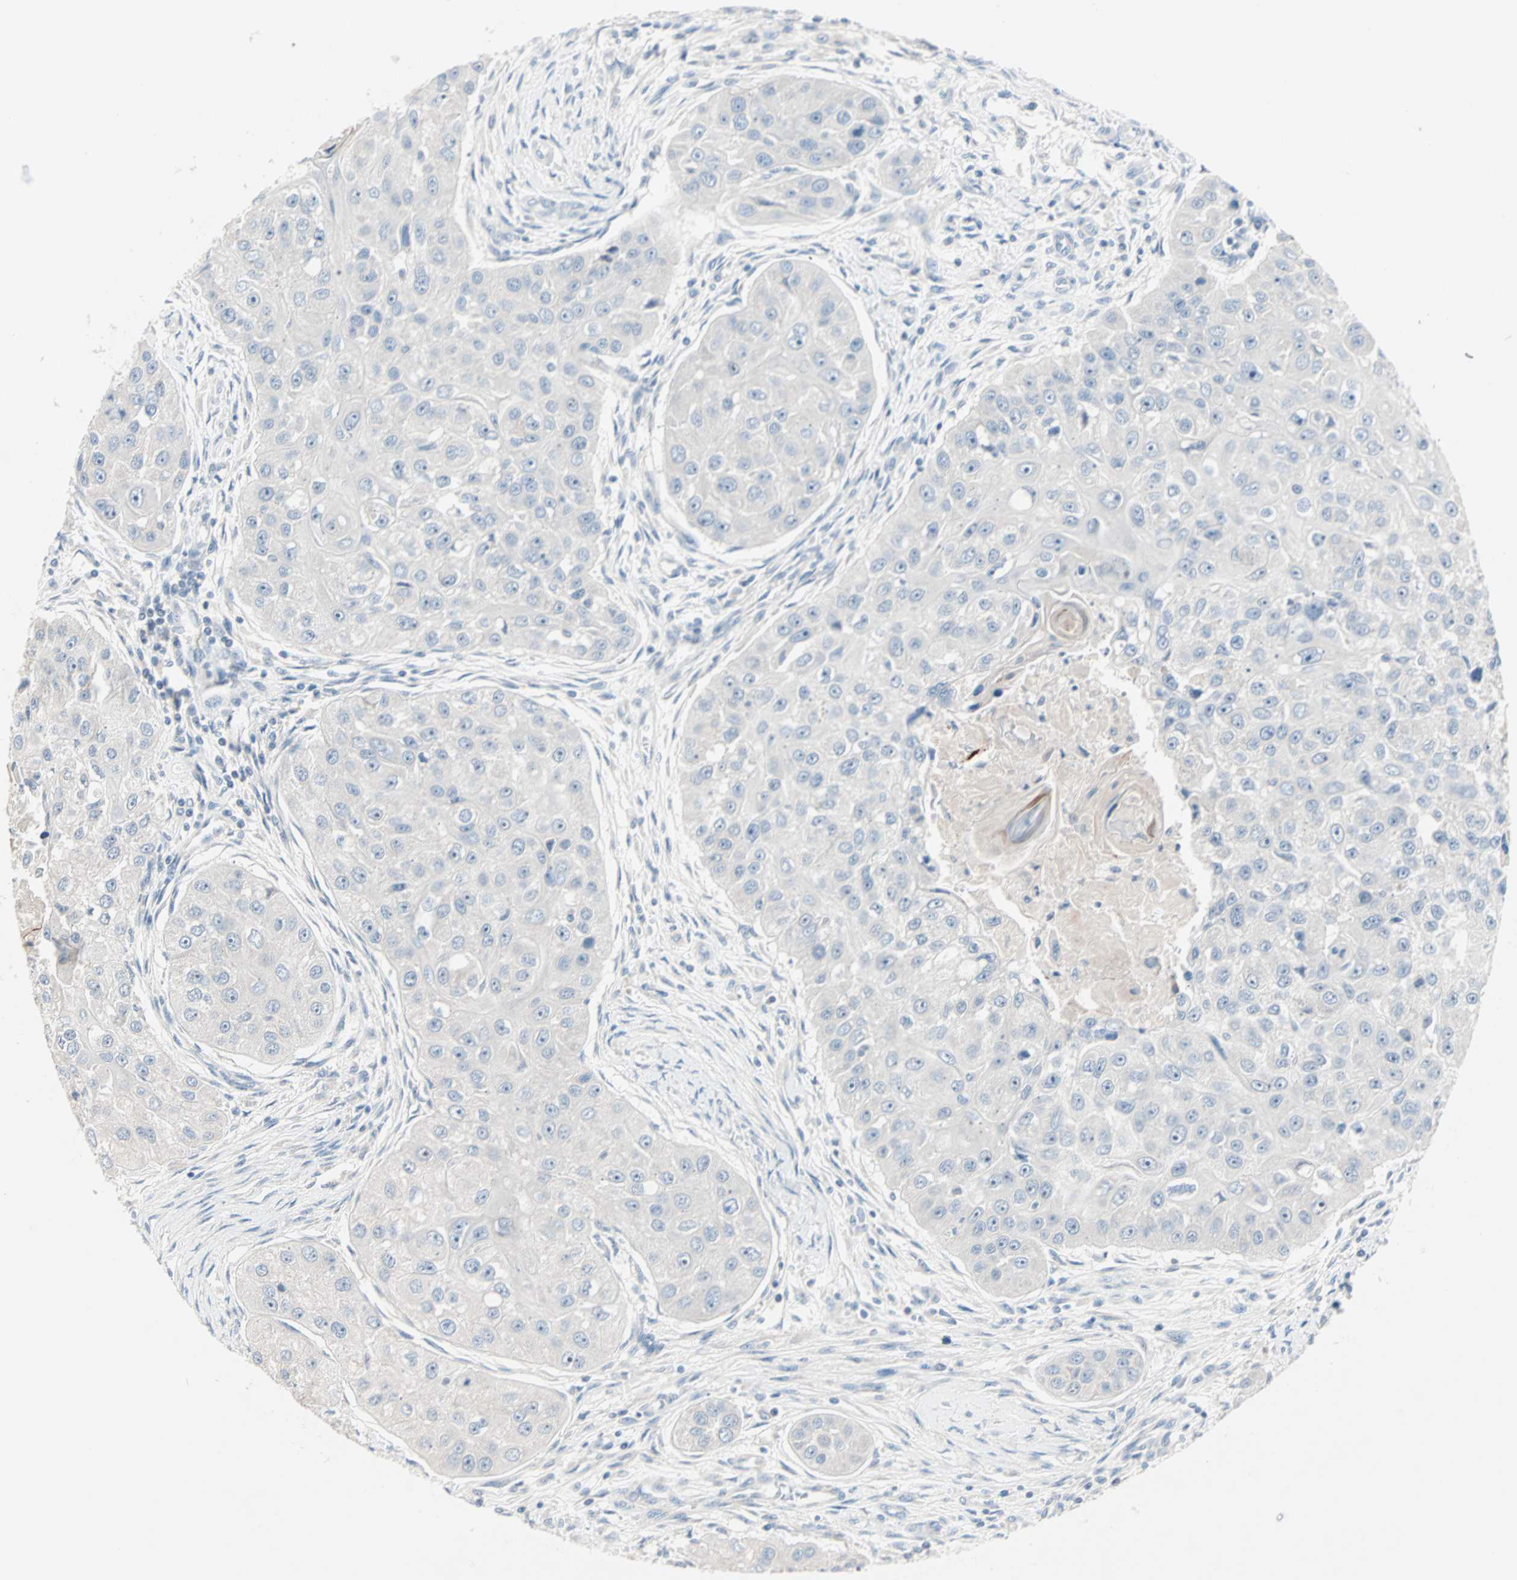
{"staining": {"intensity": "negative", "quantity": "none", "location": "none"}, "tissue": "head and neck cancer", "cell_type": "Tumor cells", "image_type": "cancer", "snomed": [{"axis": "morphology", "description": "Normal tissue, NOS"}, {"axis": "morphology", "description": "Squamous cell carcinoma, NOS"}, {"axis": "topography", "description": "Skeletal muscle"}, {"axis": "topography", "description": "Head-Neck"}], "caption": "Tumor cells show no significant protein staining in squamous cell carcinoma (head and neck).", "gene": "NEFH", "patient": {"sex": "male", "age": 51}}